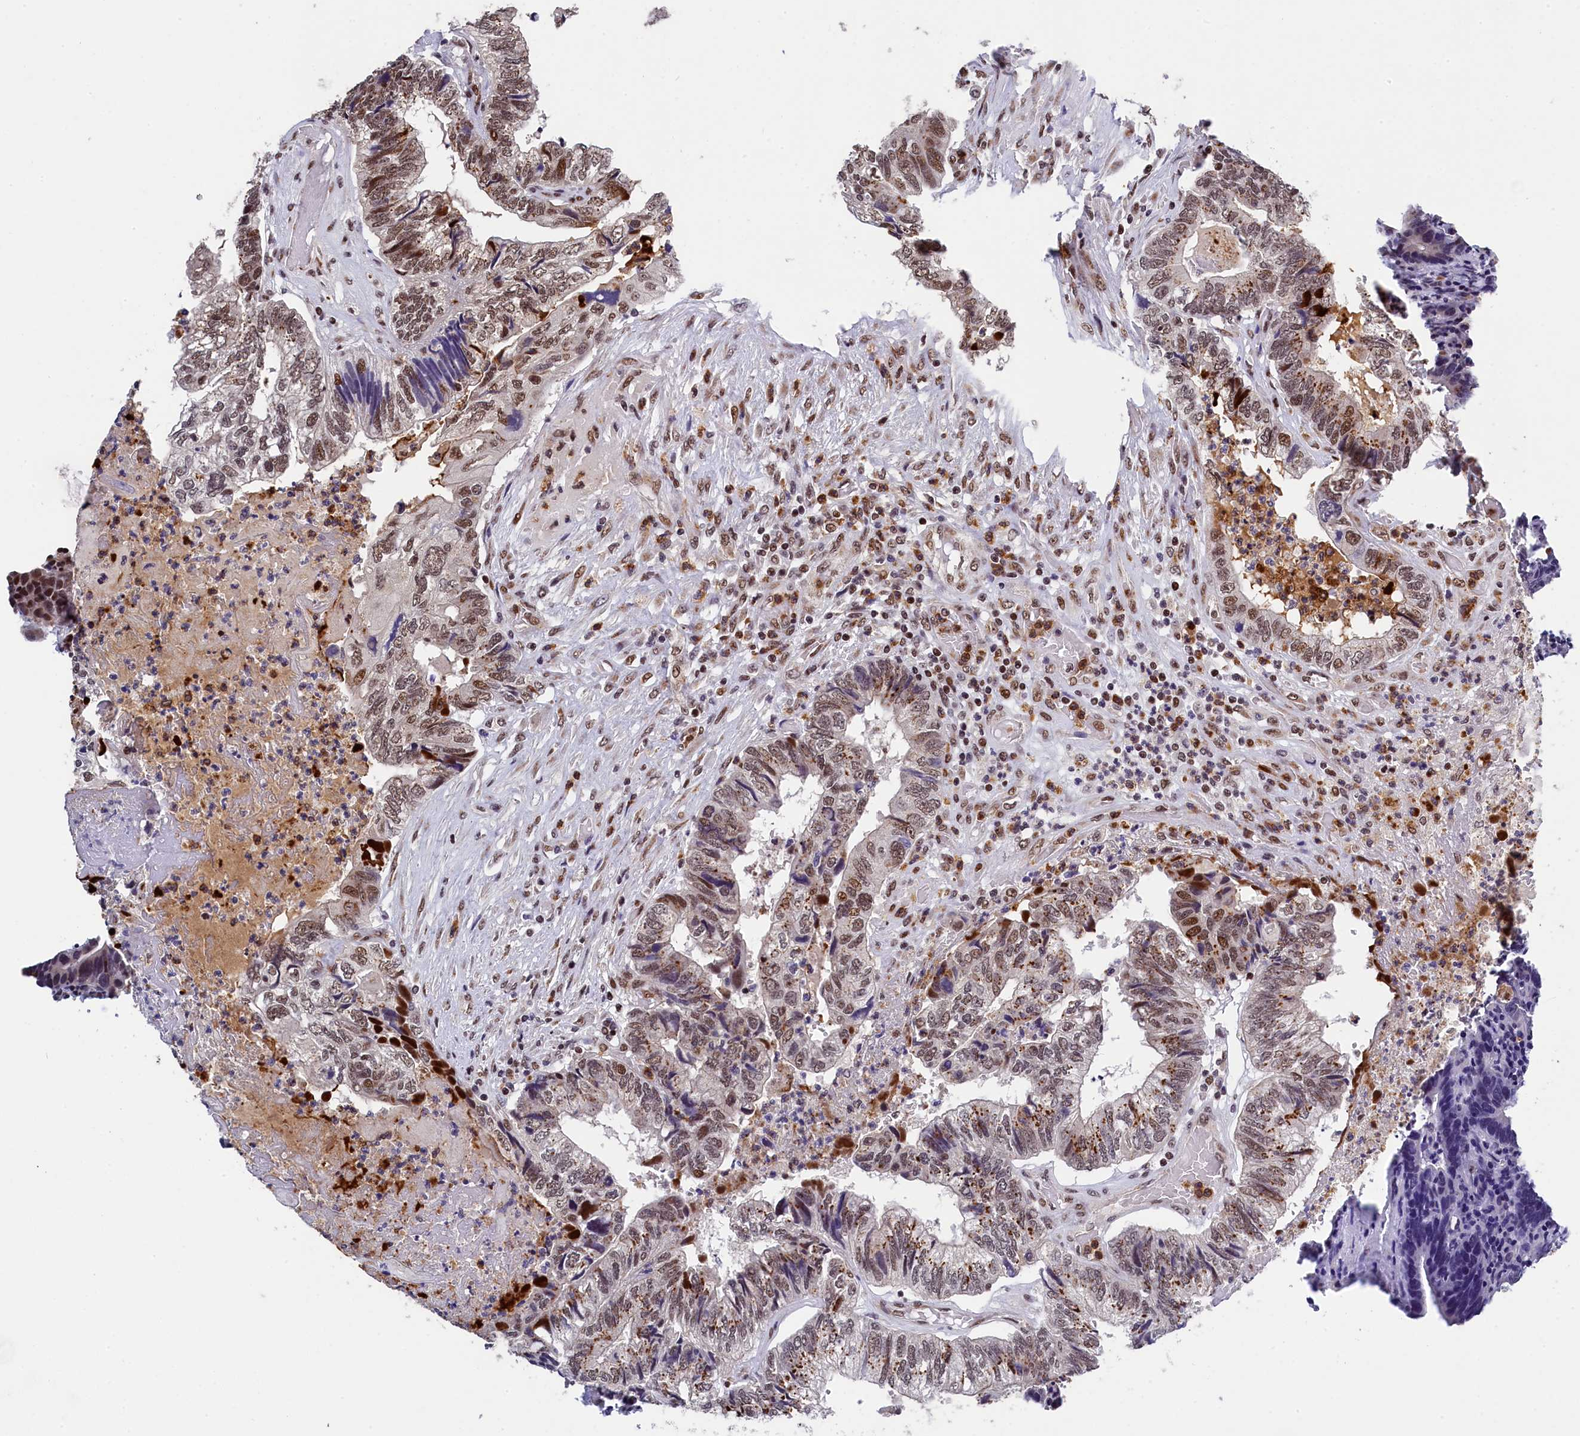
{"staining": {"intensity": "moderate", "quantity": ">75%", "location": "nuclear"}, "tissue": "colorectal cancer", "cell_type": "Tumor cells", "image_type": "cancer", "snomed": [{"axis": "morphology", "description": "Adenocarcinoma, NOS"}, {"axis": "topography", "description": "Colon"}], "caption": "Moderate nuclear protein expression is identified in approximately >75% of tumor cells in colorectal cancer (adenocarcinoma).", "gene": "ADIG", "patient": {"sex": "female", "age": 67}}